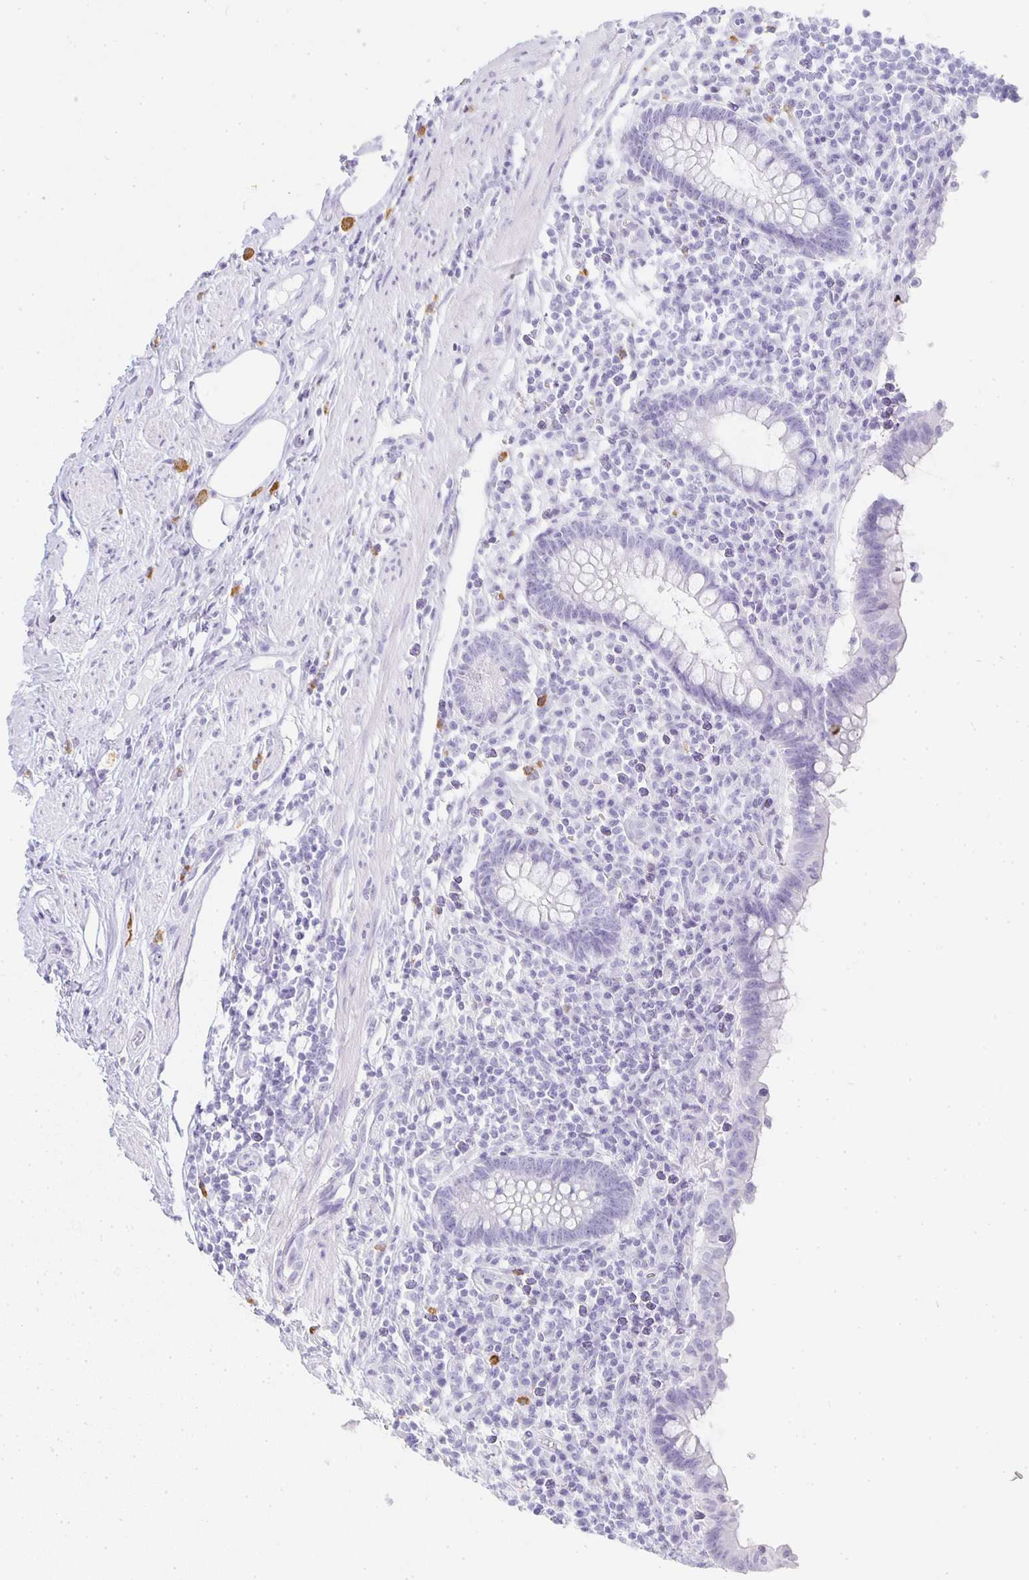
{"staining": {"intensity": "negative", "quantity": "none", "location": "none"}, "tissue": "appendix", "cell_type": "Glandular cells", "image_type": "normal", "snomed": [{"axis": "morphology", "description": "Normal tissue, NOS"}, {"axis": "topography", "description": "Appendix"}], "caption": "Unremarkable appendix was stained to show a protein in brown. There is no significant staining in glandular cells. (DAB IHC, high magnification).", "gene": "TPSD1", "patient": {"sex": "female", "age": 56}}